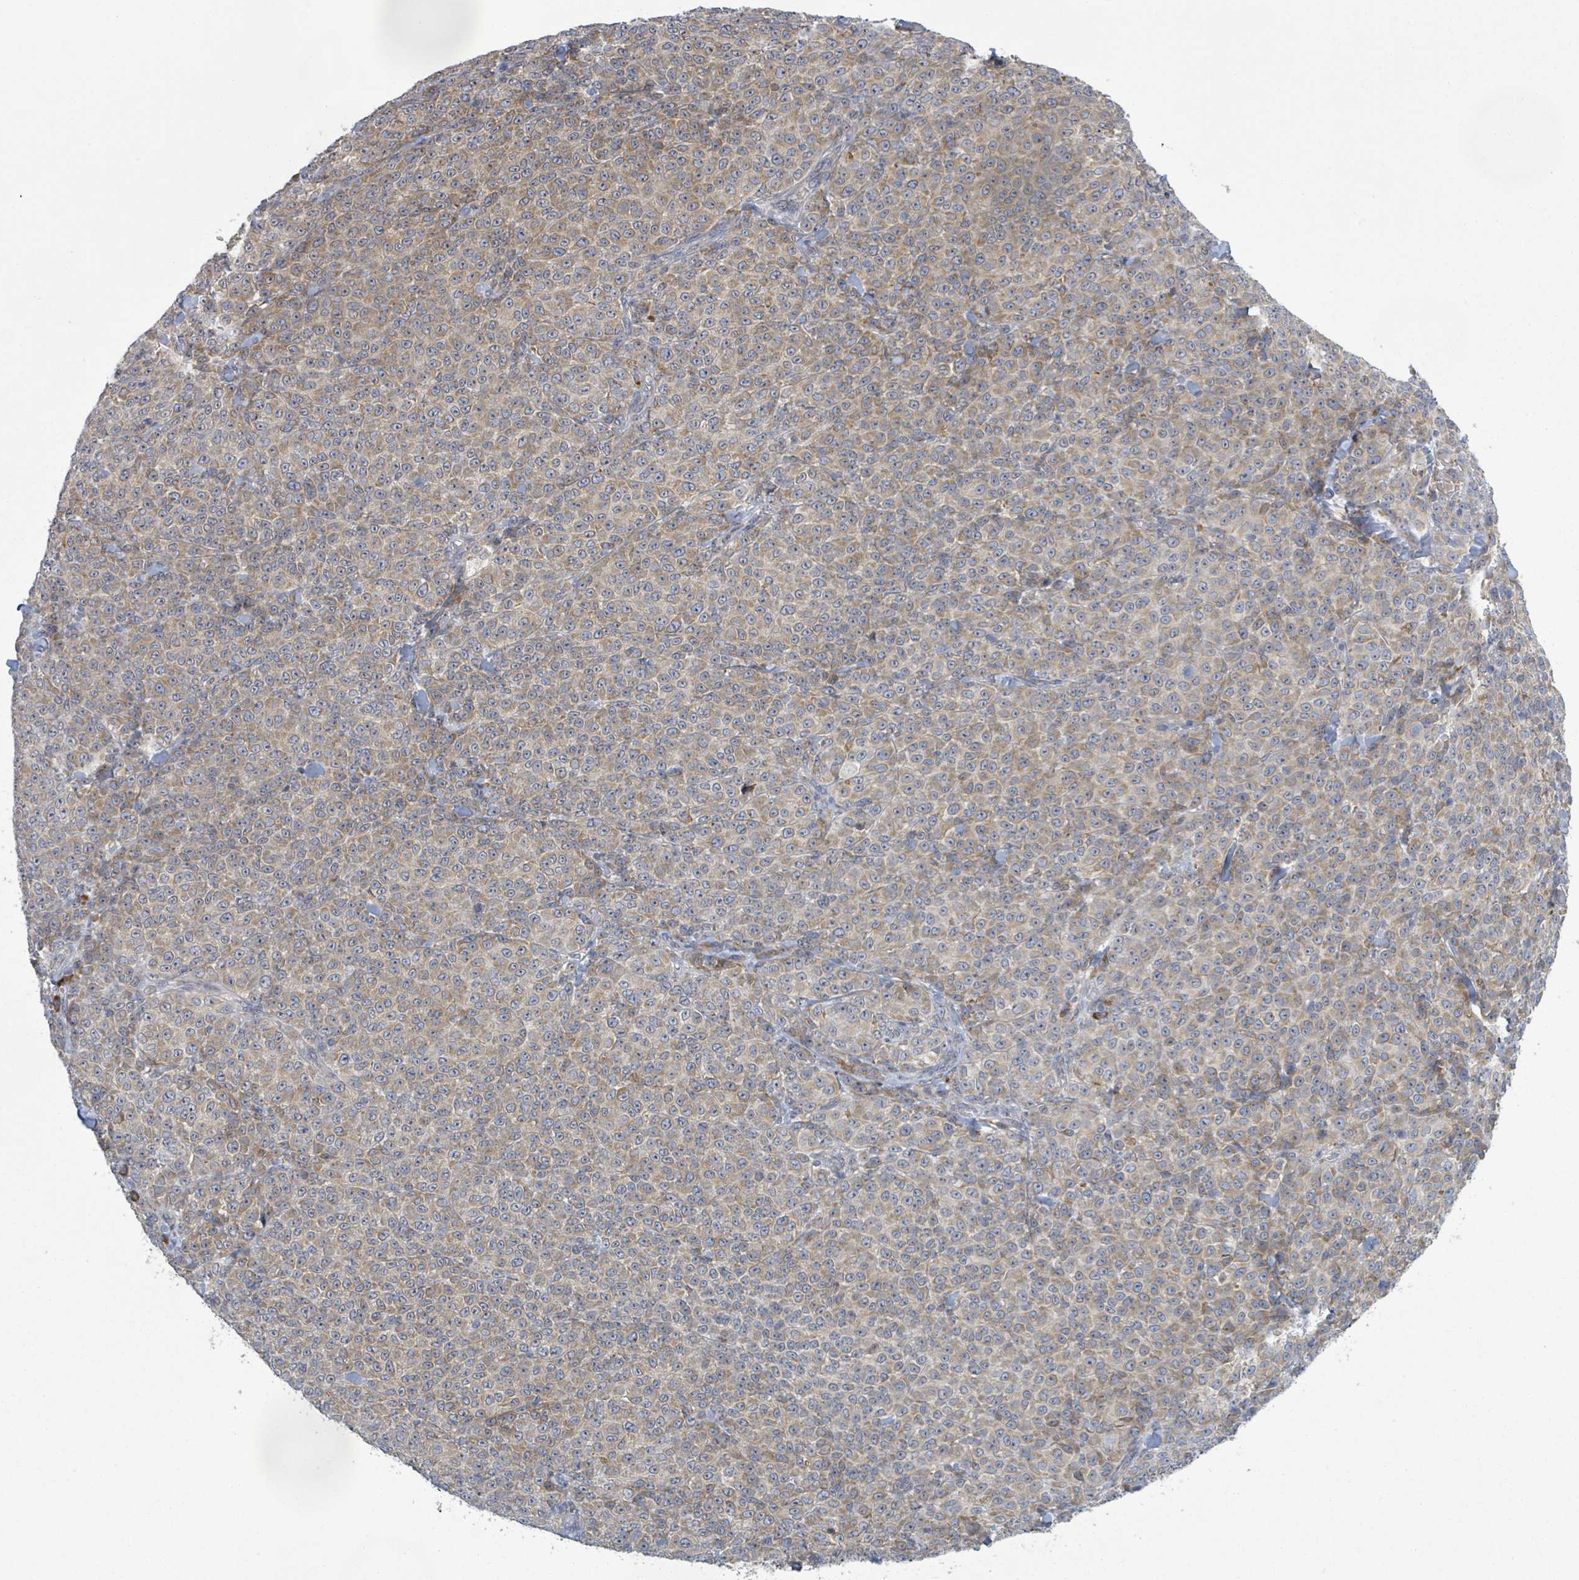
{"staining": {"intensity": "moderate", "quantity": "25%-75%", "location": "cytoplasmic/membranous"}, "tissue": "melanoma", "cell_type": "Tumor cells", "image_type": "cancer", "snomed": [{"axis": "morphology", "description": "Normal tissue, NOS"}, {"axis": "morphology", "description": "Malignant melanoma, NOS"}, {"axis": "topography", "description": "Skin"}], "caption": "Melanoma tissue displays moderate cytoplasmic/membranous expression in about 25%-75% of tumor cells, visualized by immunohistochemistry.", "gene": "ATP13A1", "patient": {"sex": "female", "age": 34}}